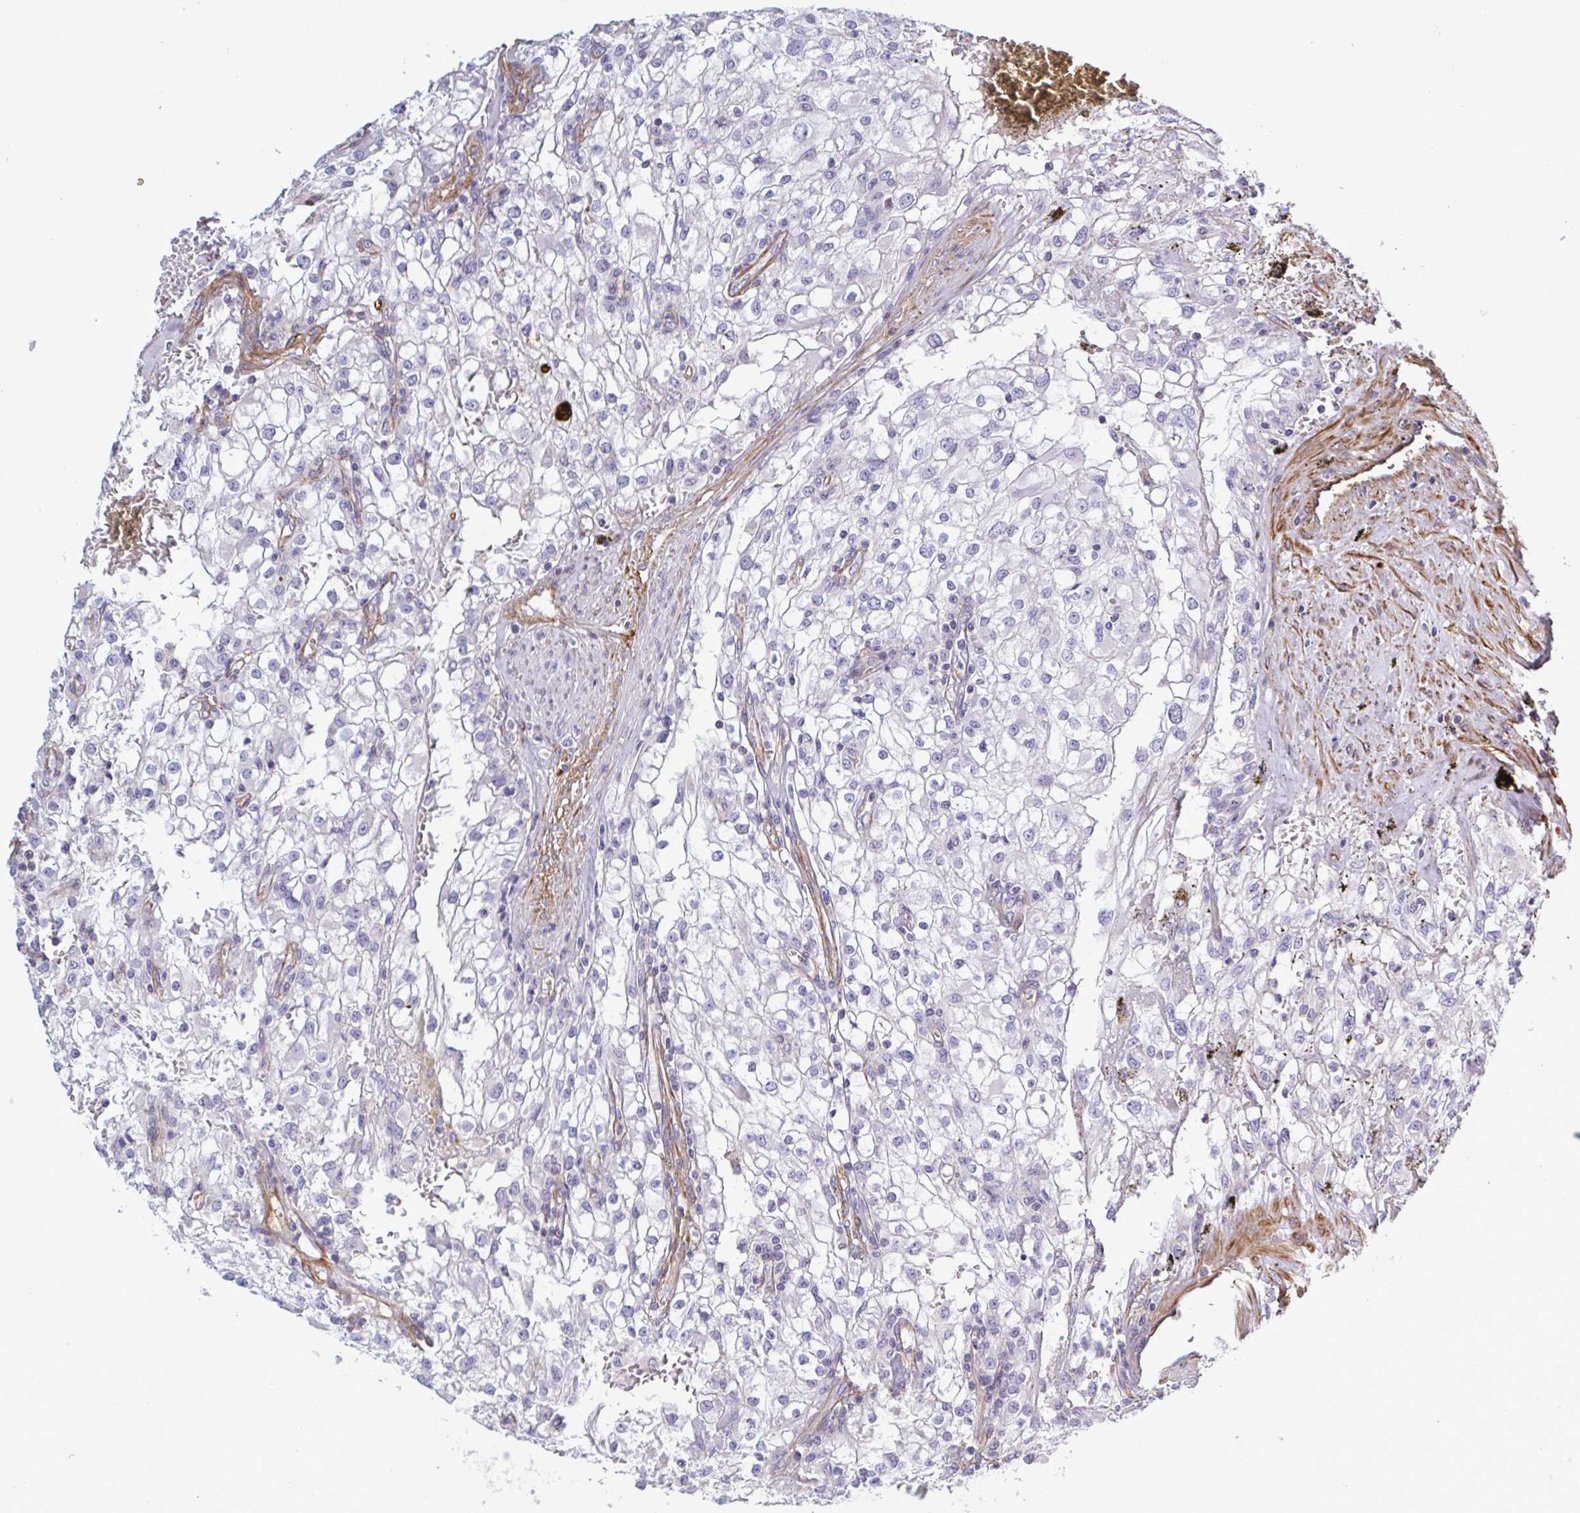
{"staining": {"intensity": "negative", "quantity": "none", "location": "none"}, "tissue": "renal cancer", "cell_type": "Tumor cells", "image_type": "cancer", "snomed": [{"axis": "morphology", "description": "Adenocarcinoma, NOS"}, {"axis": "topography", "description": "Kidney"}], "caption": "DAB immunohistochemical staining of renal adenocarcinoma demonstrates no significant expression in tumor cells.", "gene": "SHISA7", "patient": {"sex": "female", "age": 74}}